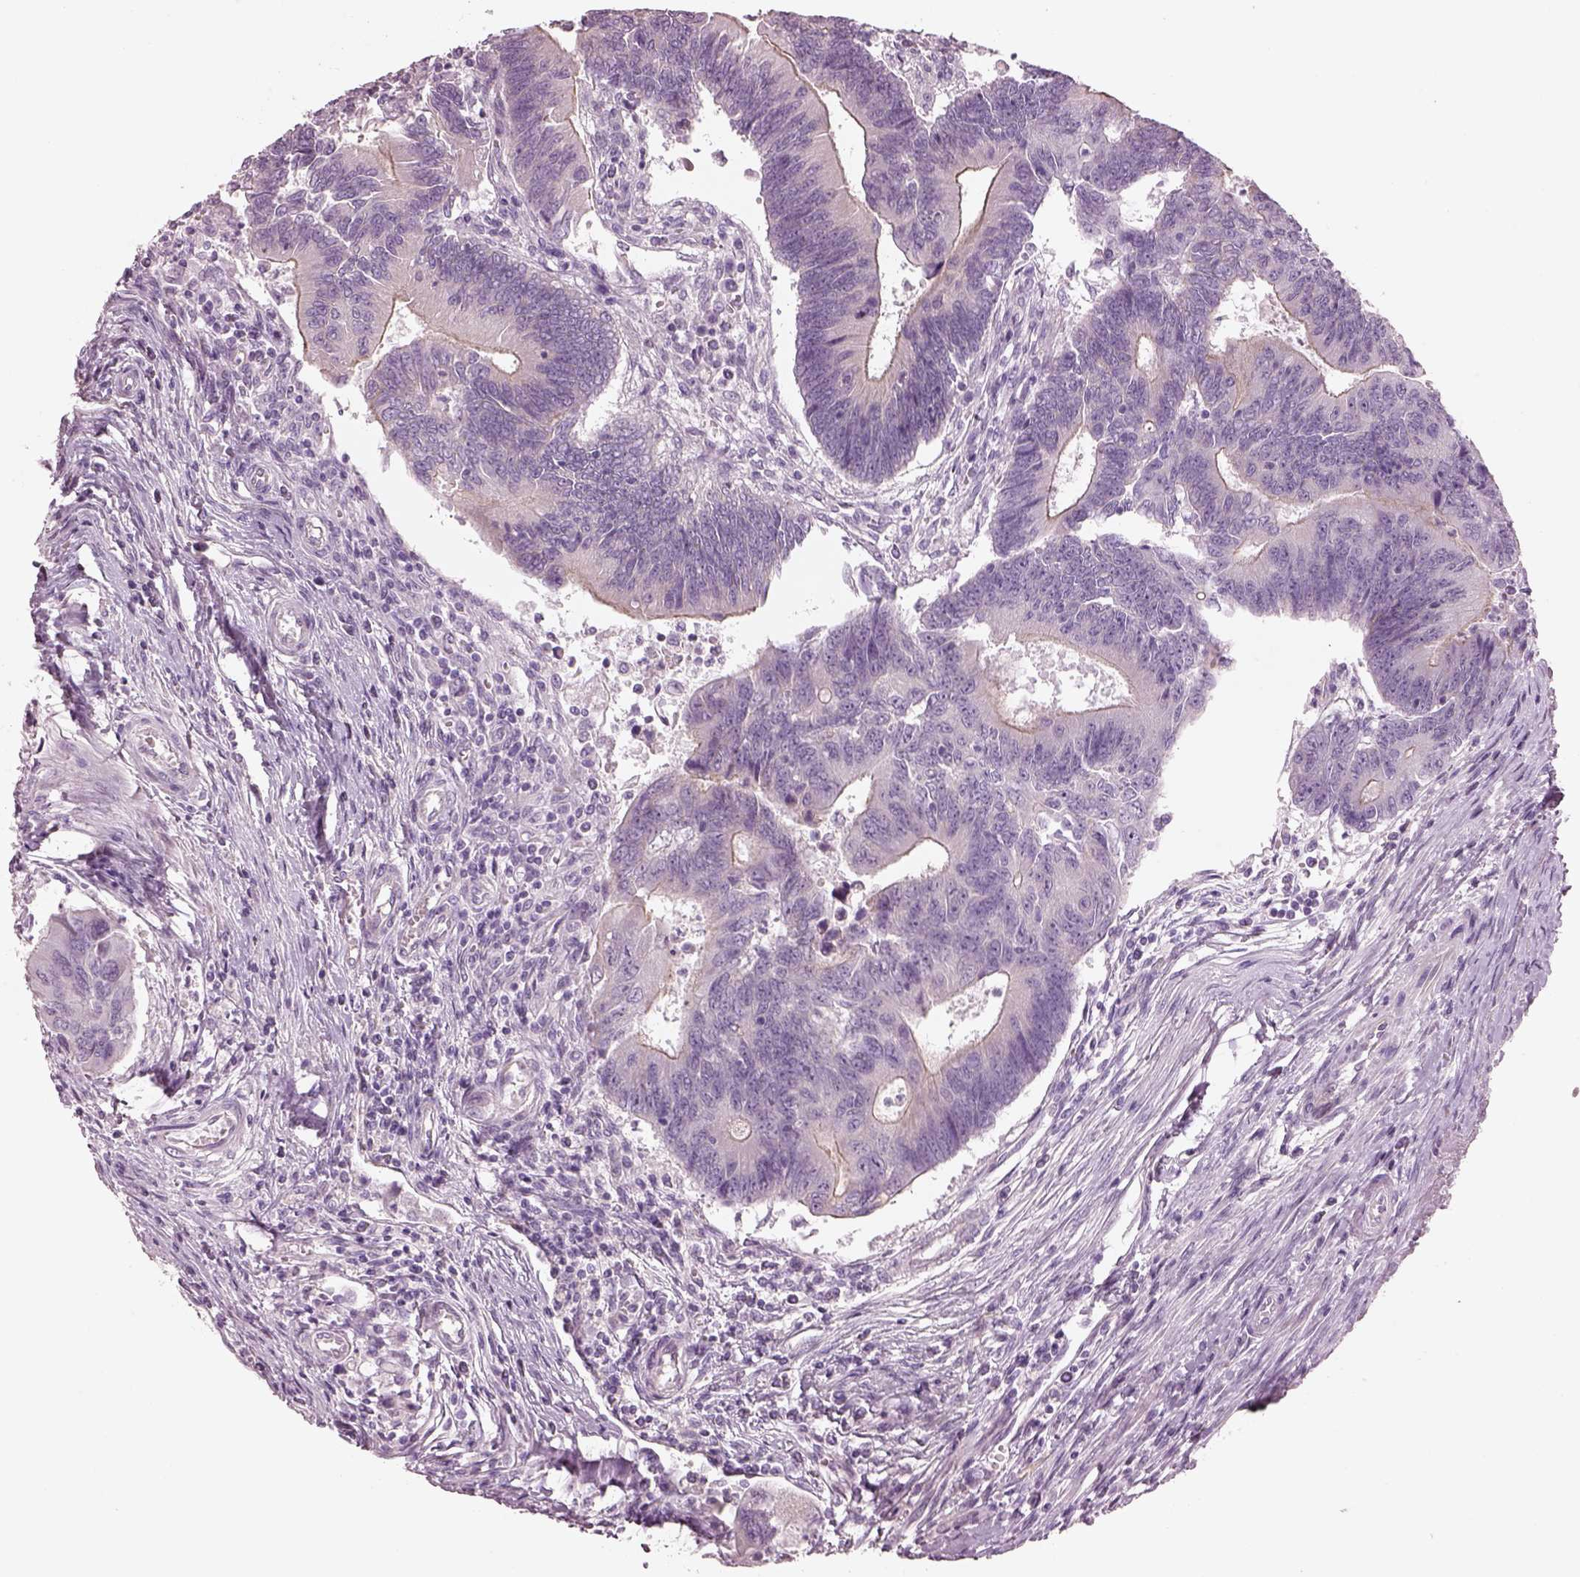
{"staining": {"intensity": "negative", "quantity": "none", "location": "none"}, "tissue": "colorectal cancer", "cell_type": "Tumor cells", "image_type": "cancer", "snomed": [{"axis": "morphology", "description": "Adenocarcinoma, NOS"}, {"axis": "topography", "description": "Colon"}], "caption": "IHC histopathology image of neoplastic tissue: colorectal adenocarcinoma stained with DAB (3,3'-diaminobenzidine) displays no significant protein expression in tumor cells.", "gene": "CACNG4", "patient": {"sex": "female", "age": 67}}